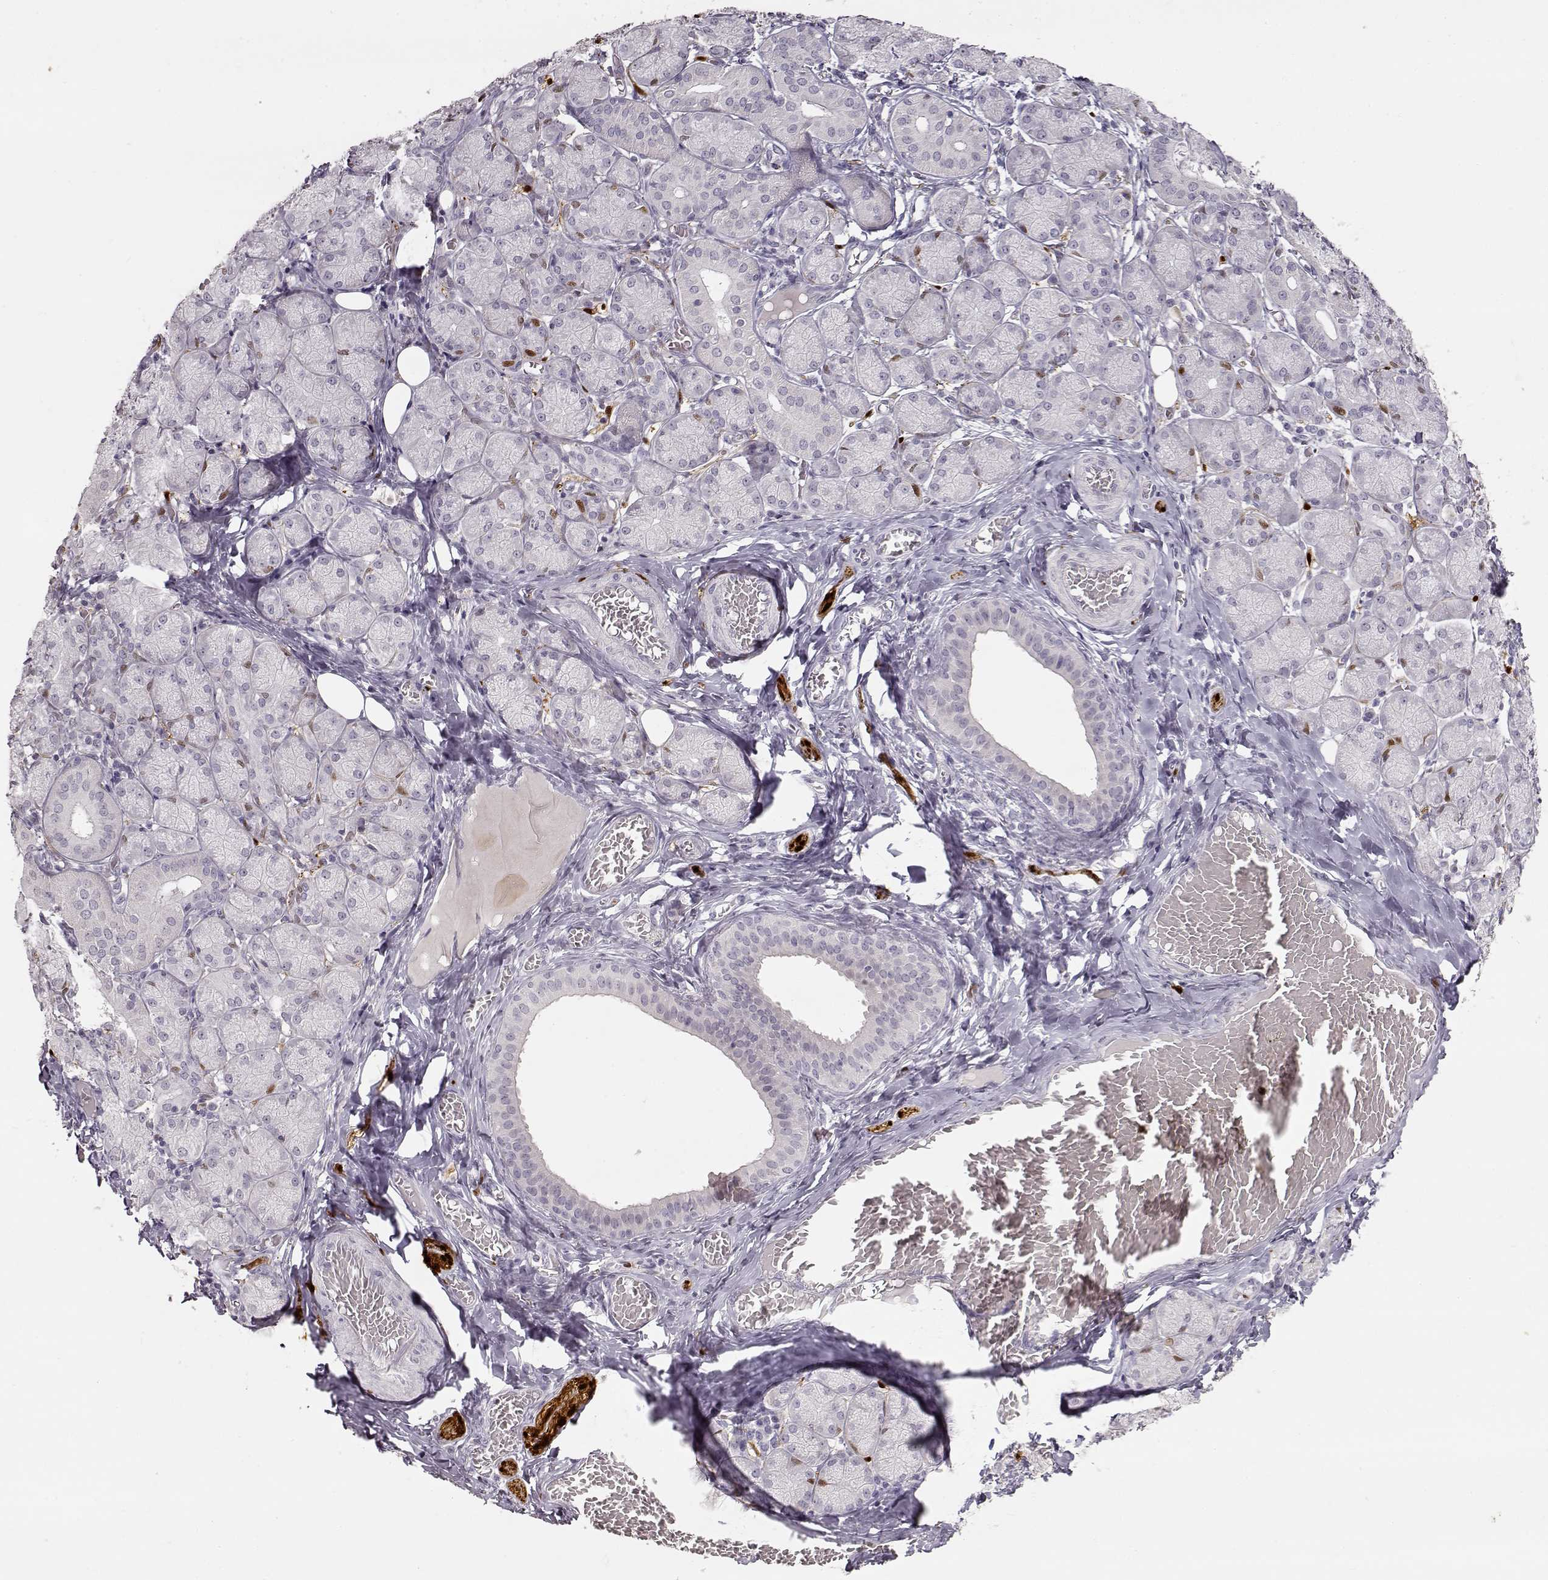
{"staining": {"intensity": "negative", "quantity": "none", "location": "none"}, "tissue": "salivary gland", "cell_type": "Glandular cells", "image_type": "normal", "snomed": [{"axis": "morphology", "description": "Normal tissue, NOS"}, {"axis": "topography", "description": "Salivary gland"}, {"axis": "topography", "description": "Peripheral nerve tissue"}], "caption": "An IHC photomicrograph of unremarkable salivary gland is shown. There is no staining in glandular cells of salivary gland.", "gene": "S100B", "patient": {"sex": "female", "age": 24}}